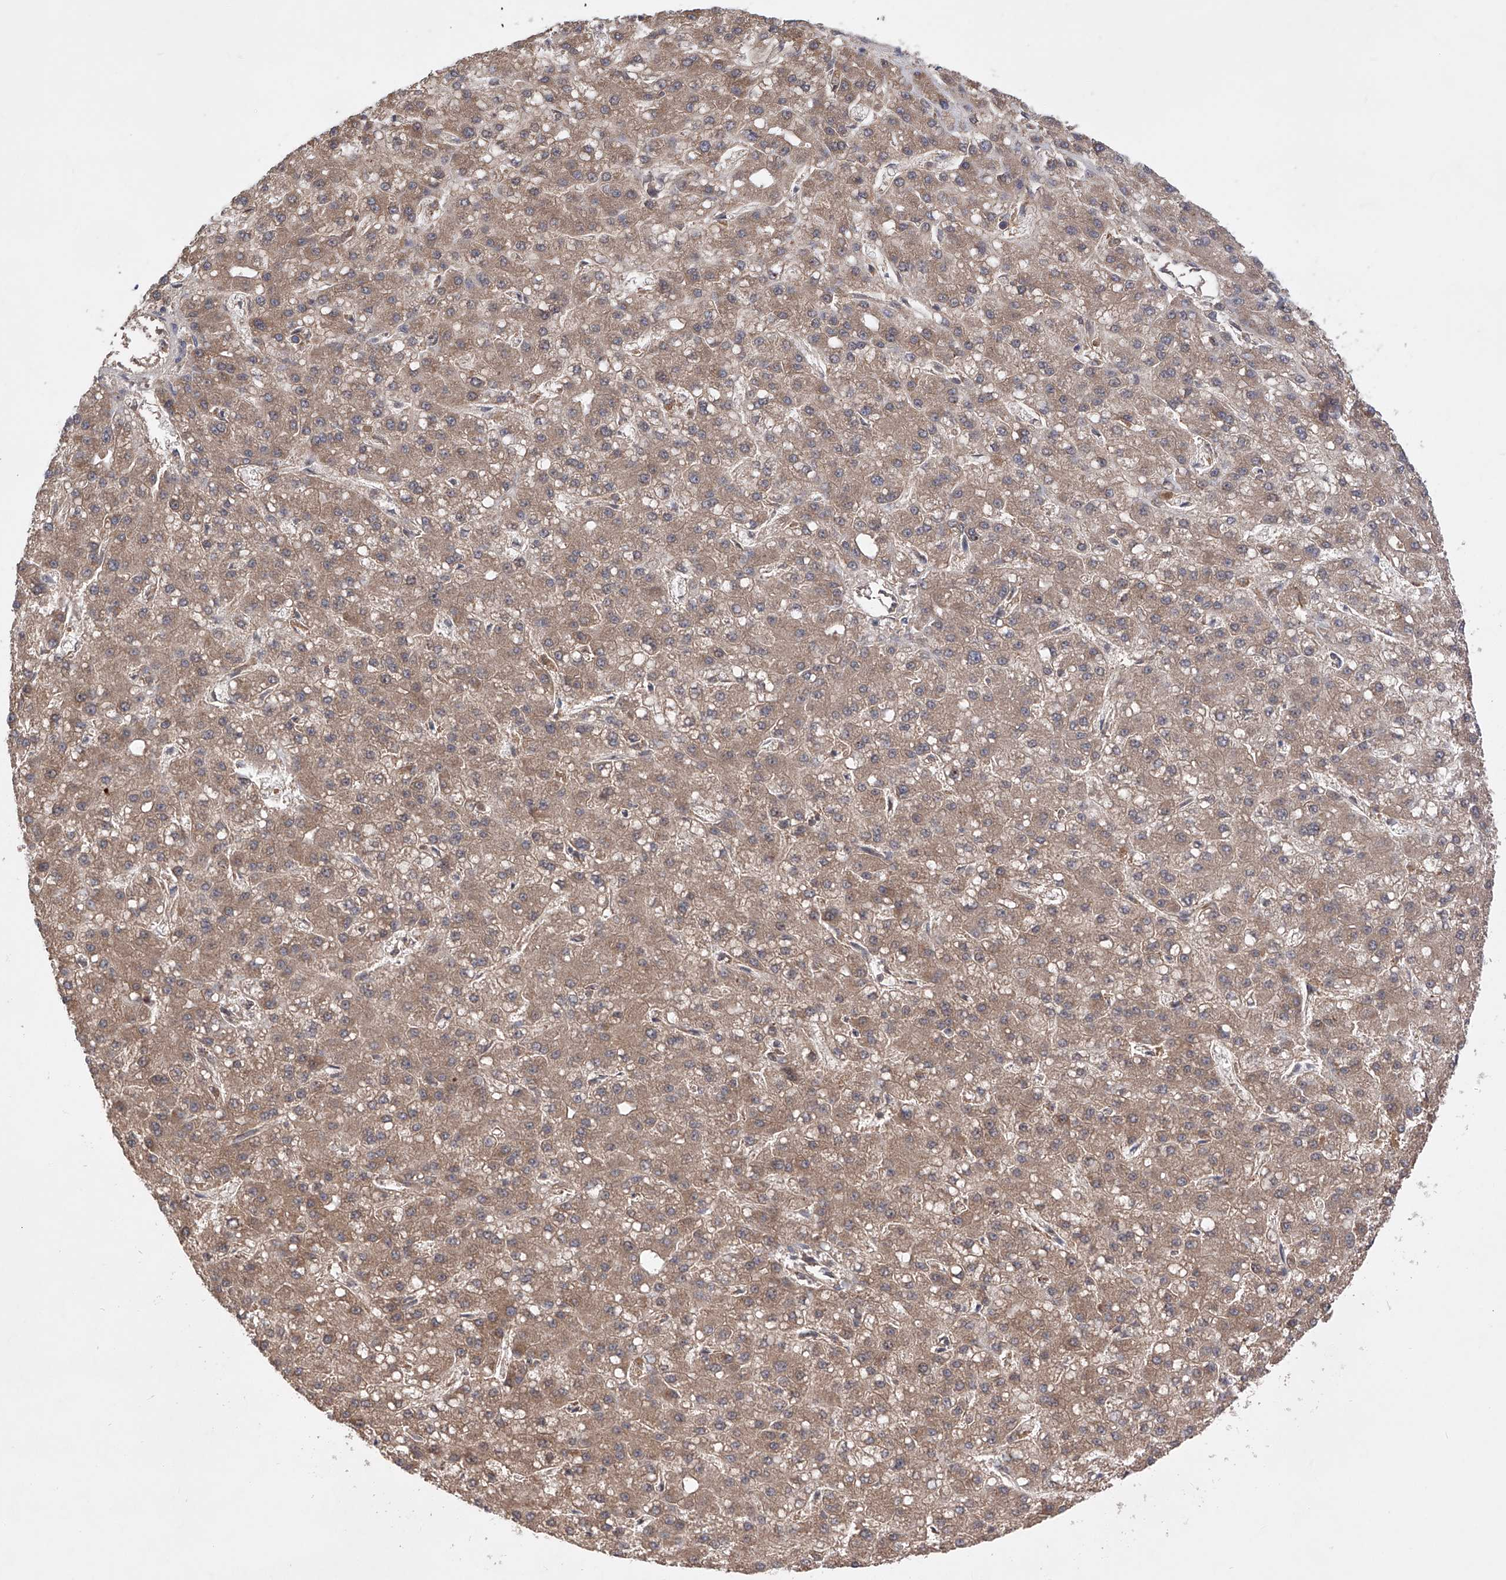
{"staining": {"intensity": "moderate", "quantity": ">75%", "location": "cytoplasmic/membranous"}, "tissue": "liver cancer", "cell_type": "Tumor cells", "image_type": "cancer", "snomed": [{"axis": "morphology", "description": "Carcinoma, Hepatocellular, NOS"}, {"axis": "topography", "description": "Liver"}], "caption": "Moderate cytoplasmic/membranous positivity for a protein is present in about >75% of tumor cells of liver cancer (hepatocellular carcinoma) using immunohistochemistry.", "gene": "SDHAF4", "patient": {"sex": "male", "age": 67}}